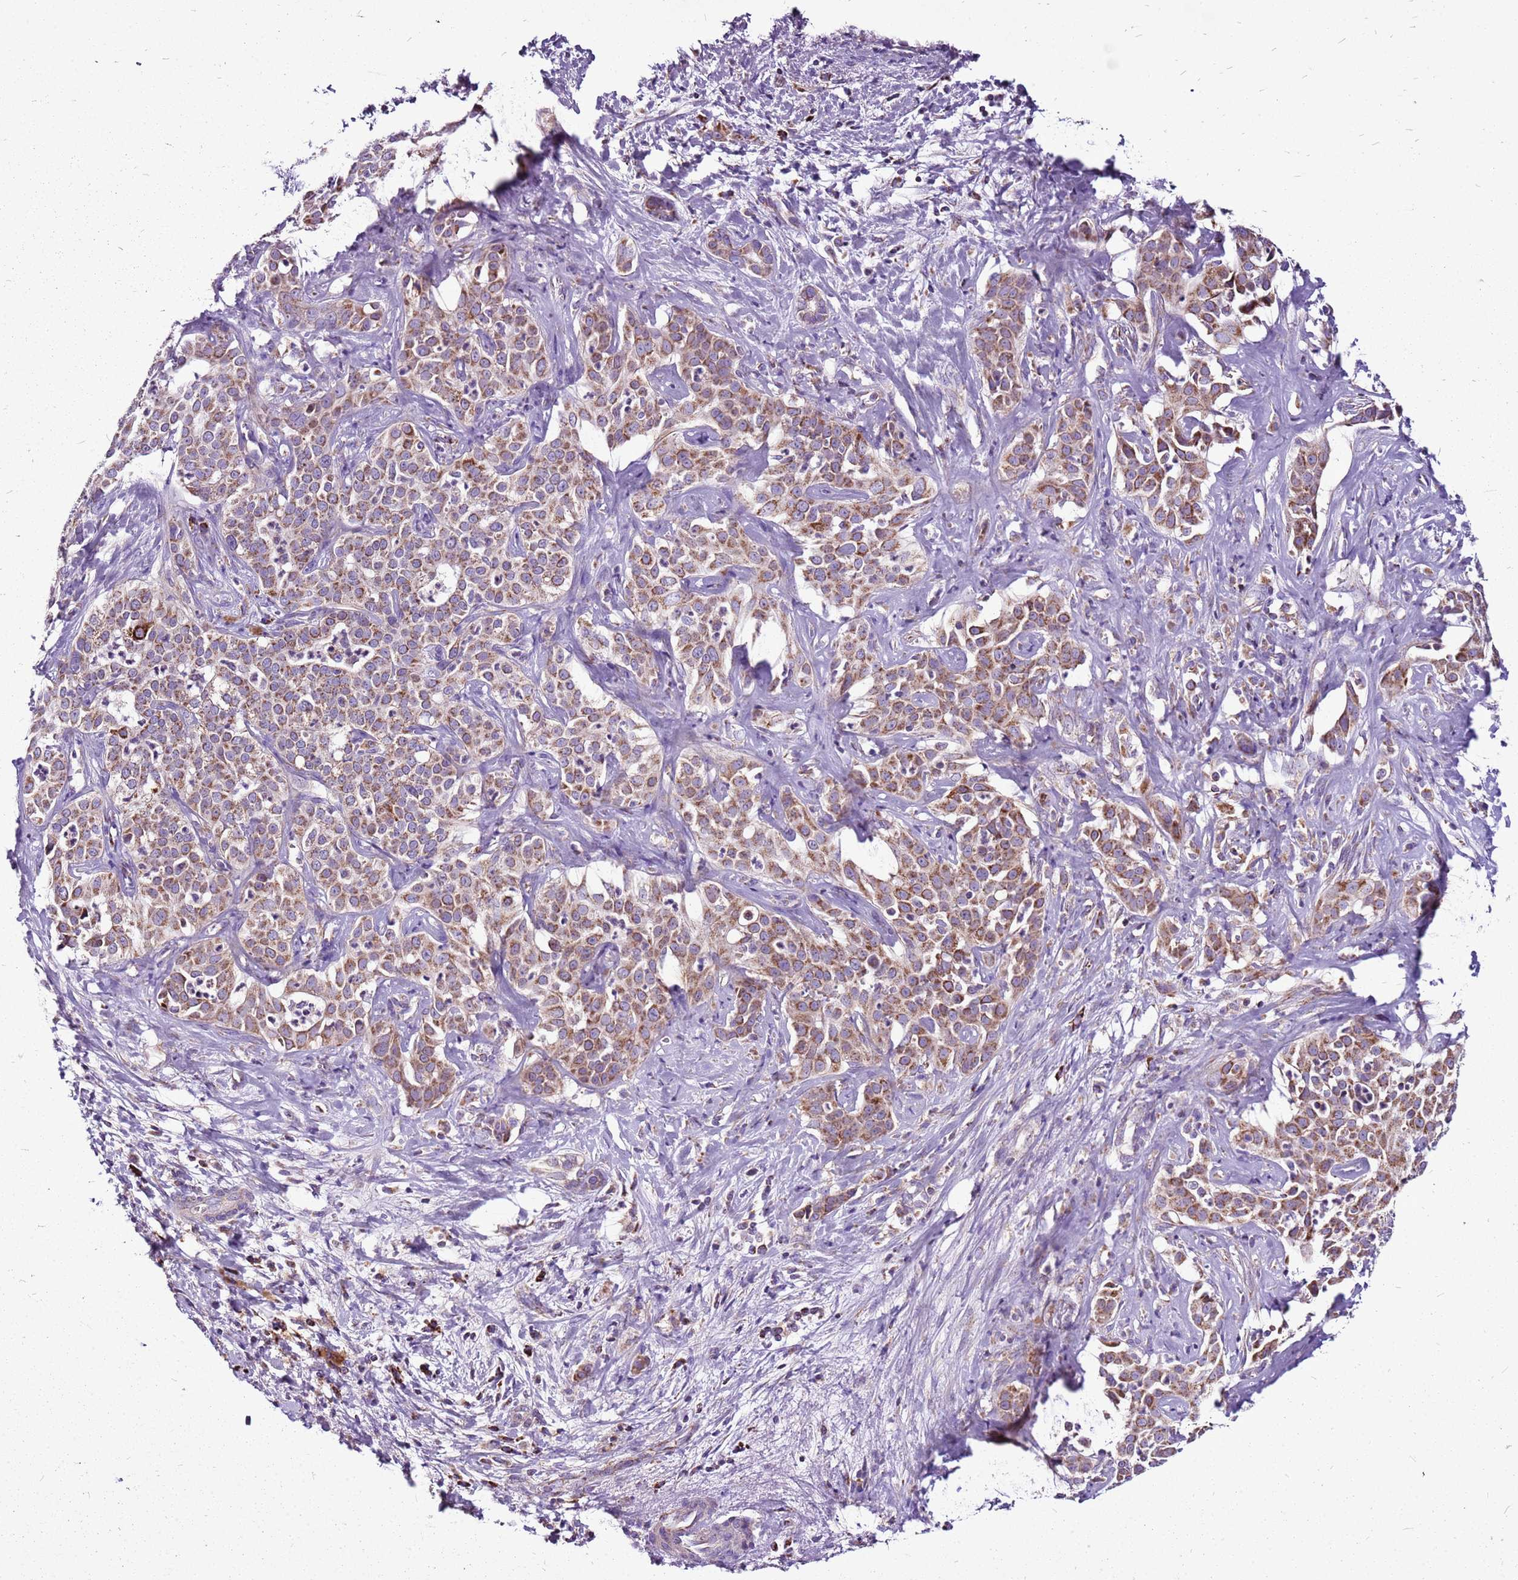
{"staining": {"intensity": "moderate", "quantity": ">75%", "location": "cytoplasmic/membranous"}, "tissue": "liver cancer", "cell_type": "Tumor cells", "image_type": "cancer", "snomed": [{"axis": "morphology", "description": "Cholangiocarcinoma"}, {"axis": "topography", "description": "Liver"}], "caption": "A high-resolution image shows immunohistochemistry (IHC) staining of liver cancer, which exhibits moderate cytoplasmic/membranous staining in approximately >75% of tumor cells. (DAB IHC, brown staining for protein, blue staining for nuclei).", "gene": "GCDH", "patient": {"sex": "male", "age": 67}}